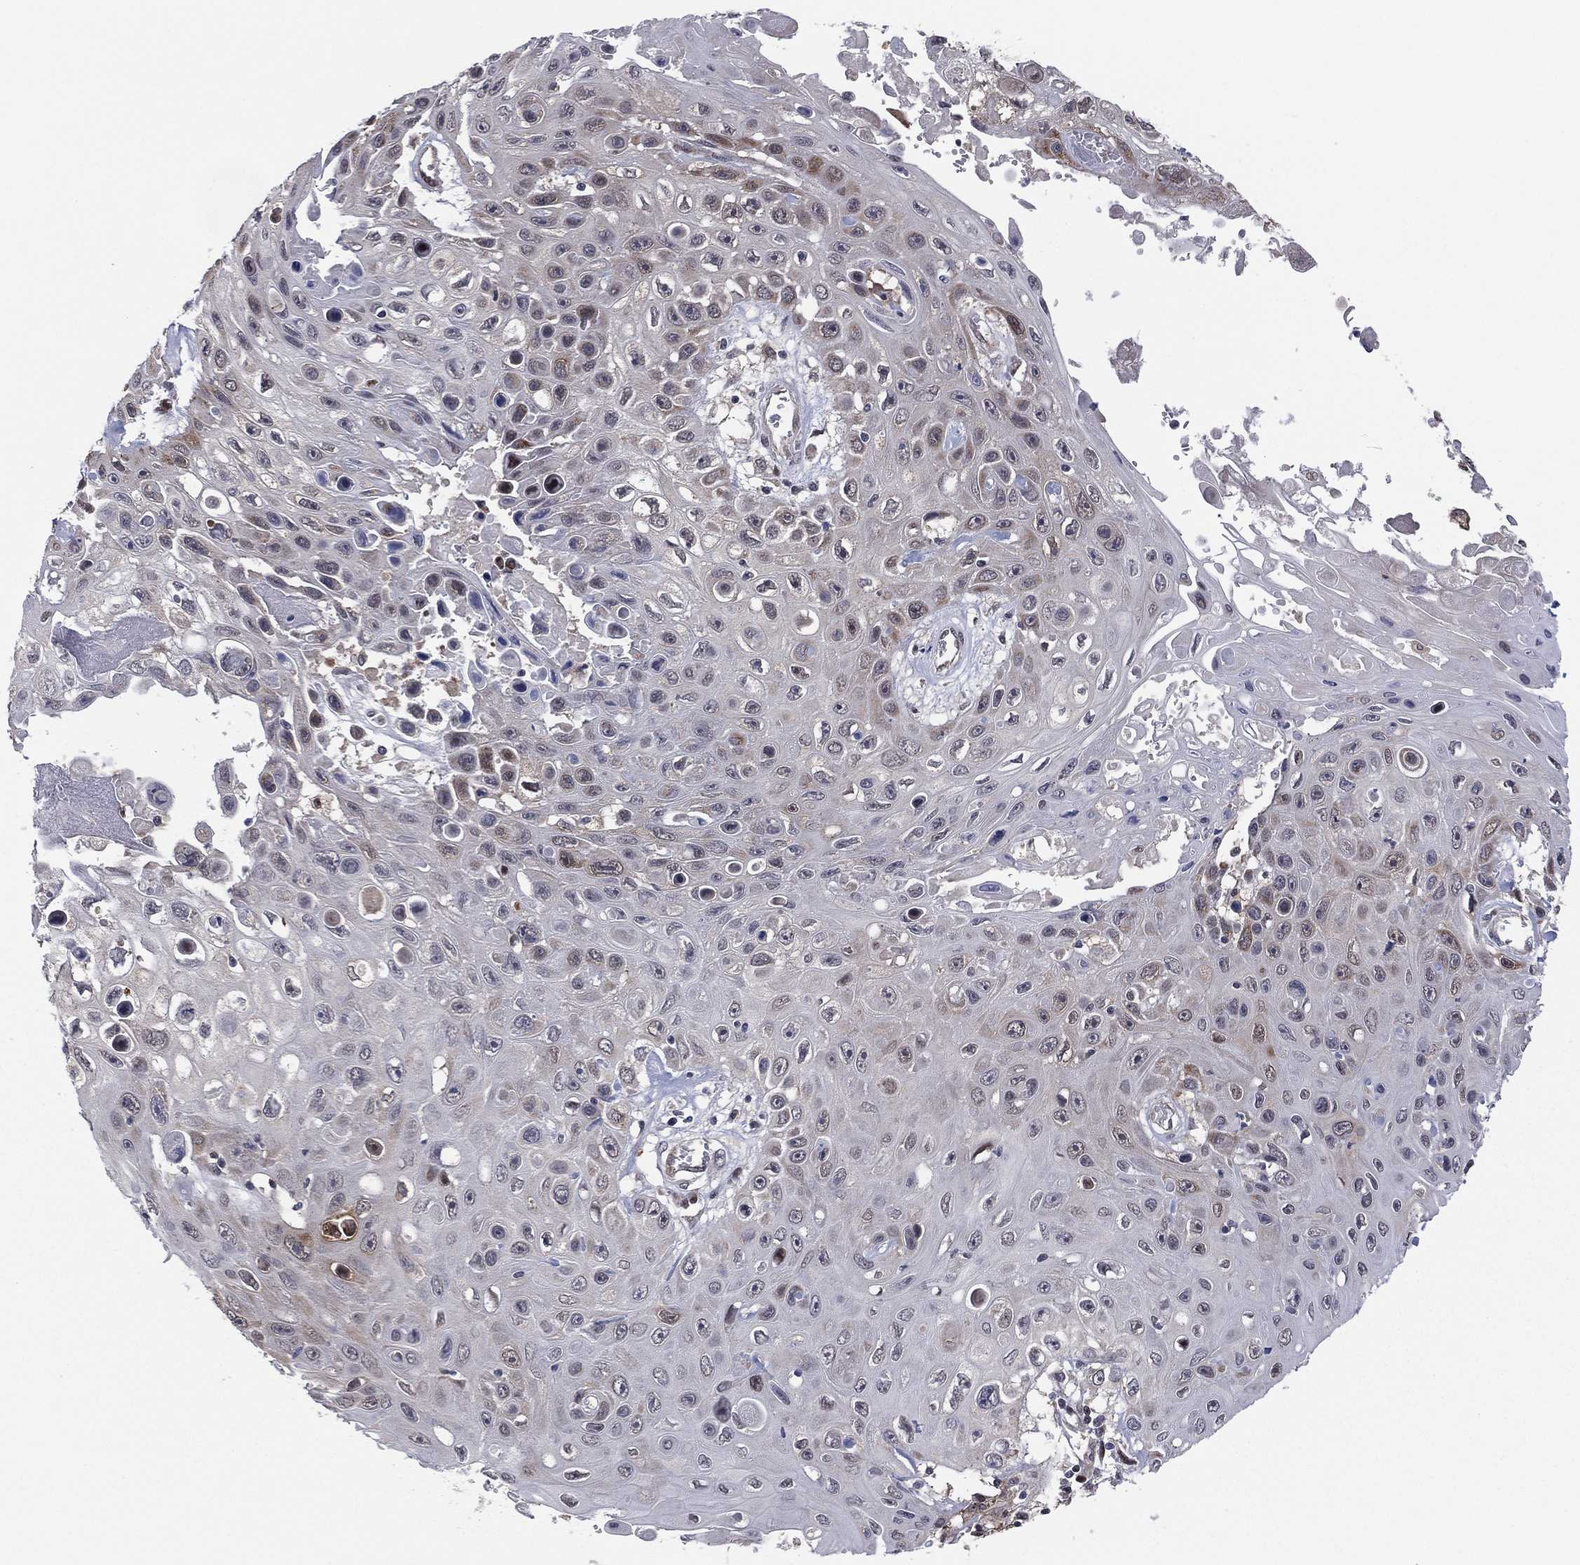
{"staining": {"intensity": "strong", "quantity": "<25%", "location": "cytoplasmic/membranous"}, "tissue": "skin cancer", "cell_type": "Tumor cells", "image_type": "cancer", "snomed": [{"axis": "morphology", "description": "Squamous cell carcinoma, NOS"}, {"axis": "topography", "description": "Skin"}], "caption": "Strong cytoplasmic/membranous protein positivity is present in approximately <25% of tumor cells in skin squamous cell carcinoma. (DAB IHC, brown staining for protein, blue staining for nuclei).", "gene": "SNCG", "patient": {"sex": "male", "age": 82}}